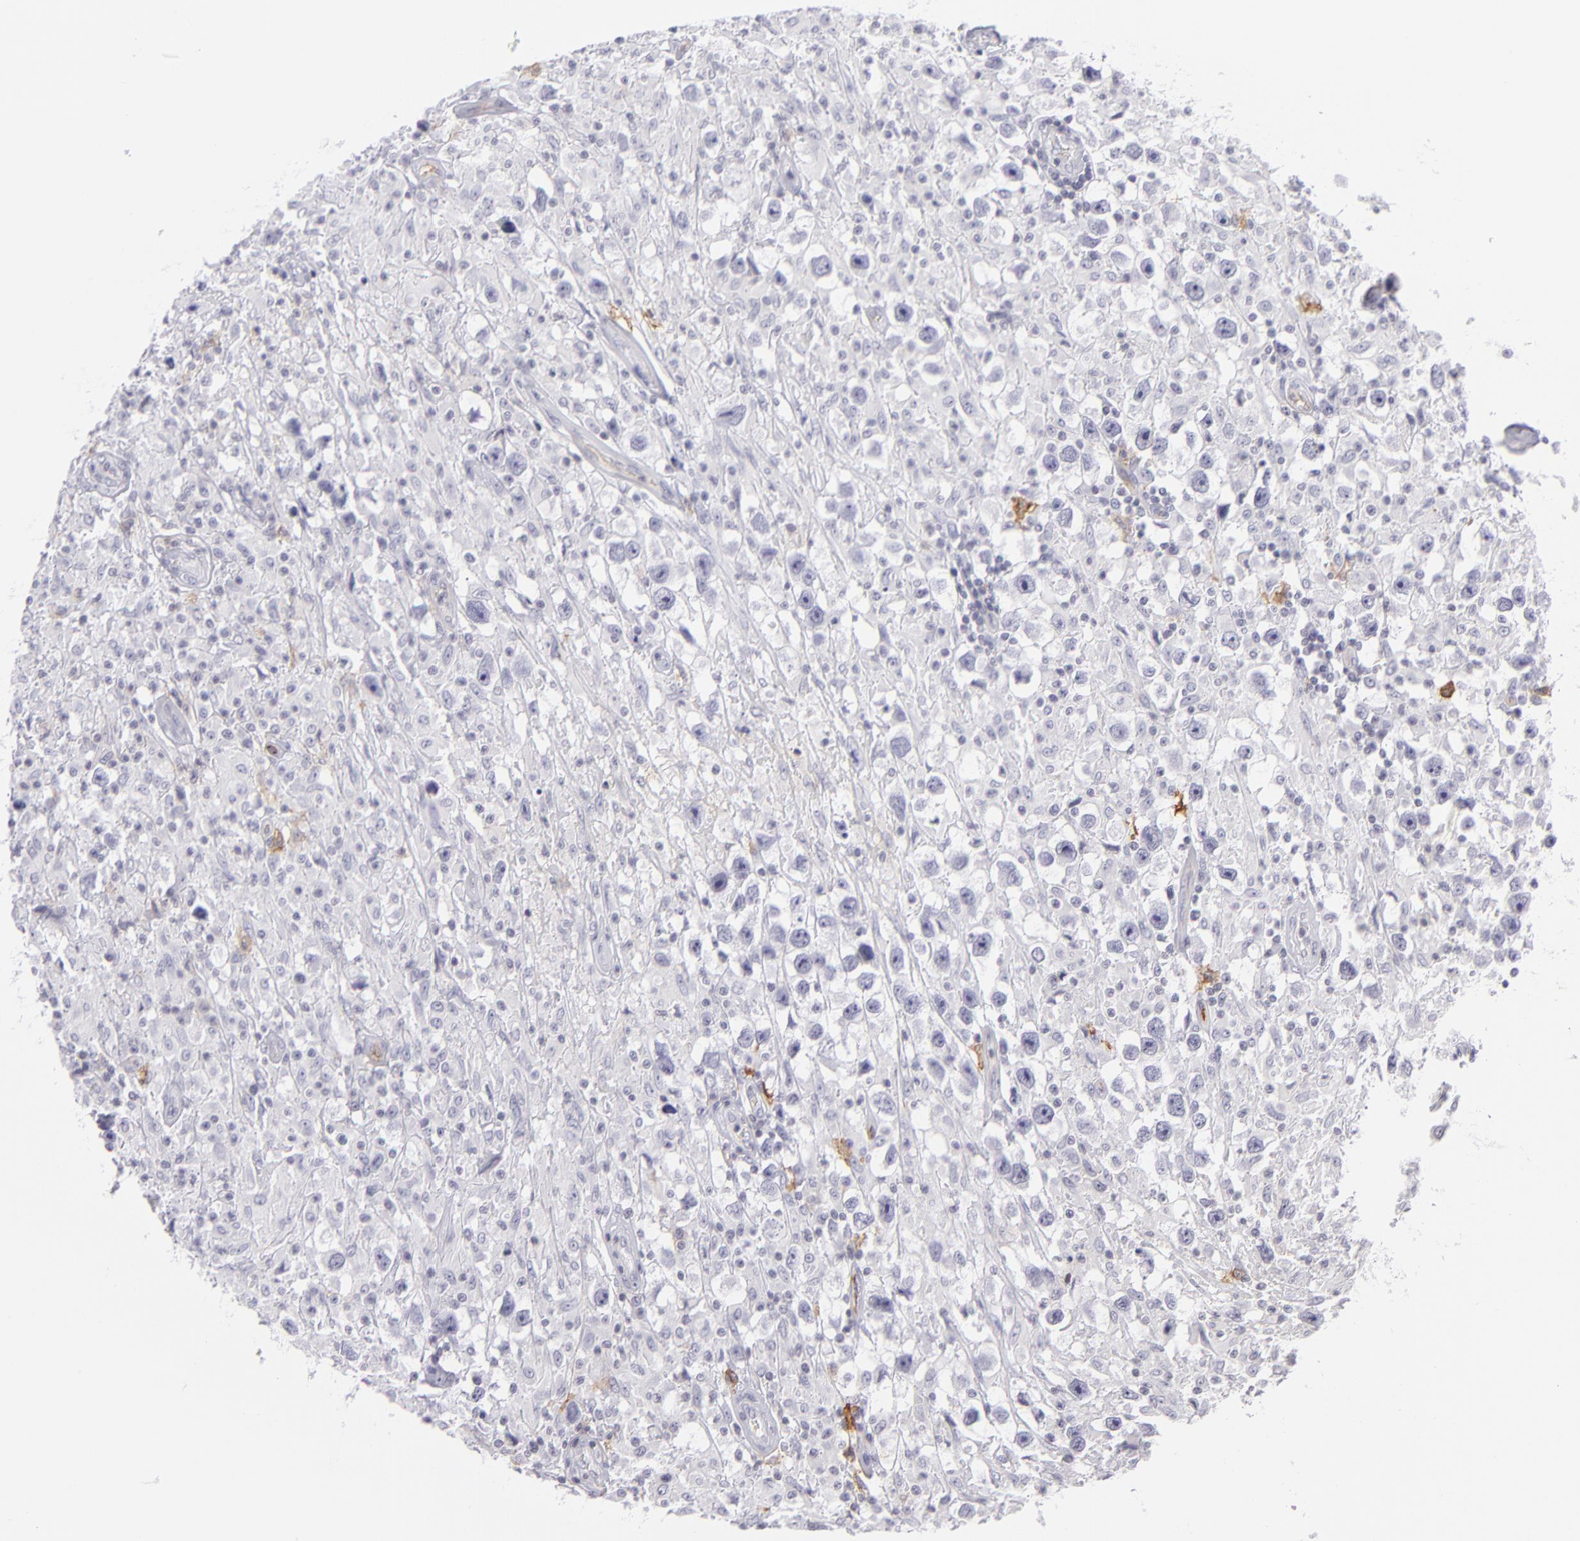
{"staining": {"intensity": "negative", "quantity": "none", "location": "none"}, "tissue": "testis cancer", "cell_type": "Tumor cells", "image_type": "cancer", "snomed": [{"axis": "morphology", "description": "Seminoma, NOS"}, {"axis": "topography", "description": "Testis"}], "caption": "Tumor cells are negative for brown protein staining in testis cancer.", "gene": "THBD", "patient": {"sex": "male", "age": 34}}